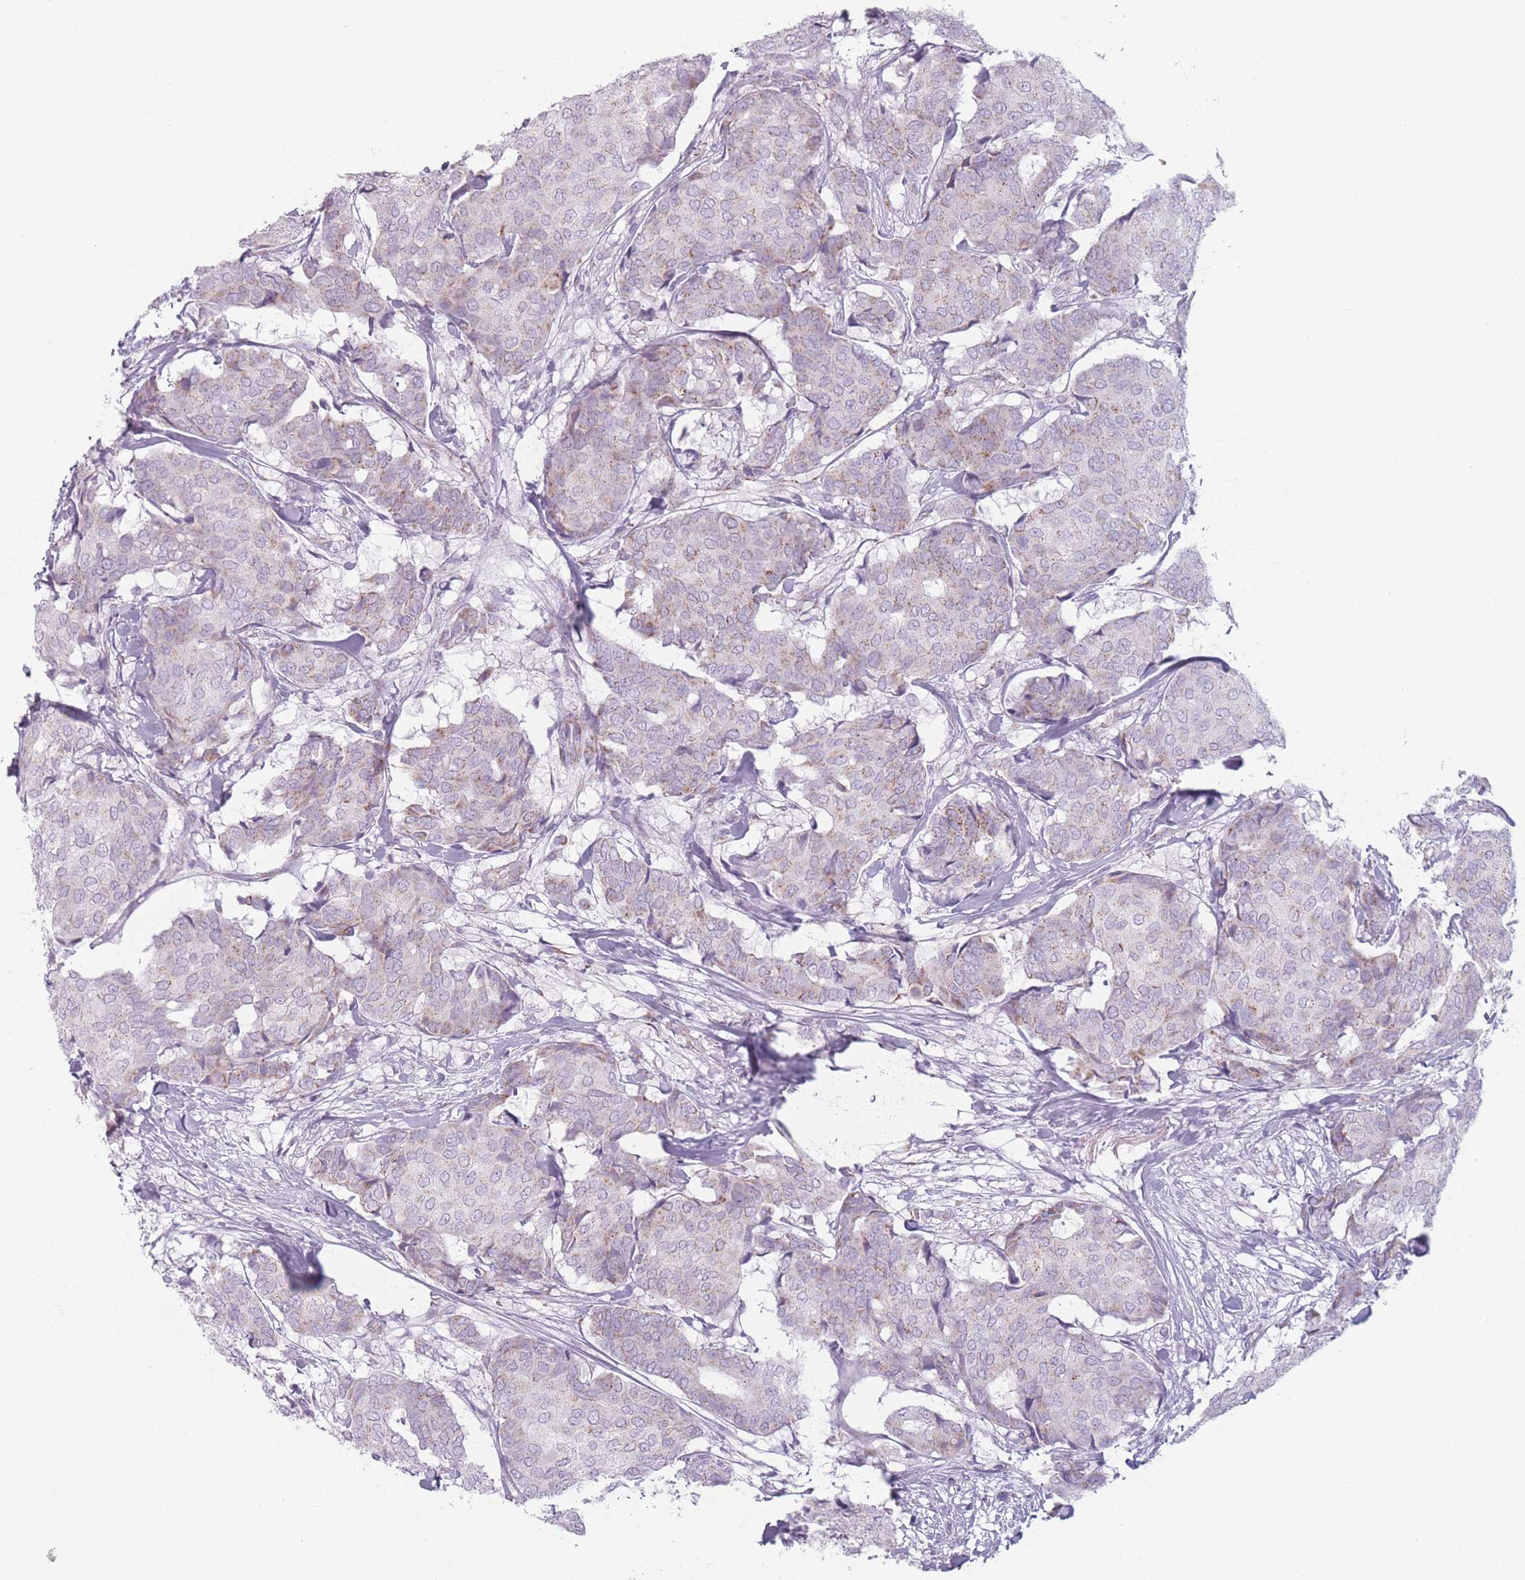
{"staining": {"intensity": "negative", "quantity": "none", "location": "none"}, "tissue": "breast cancer", "cell_type": "Tumor cells", "image_type": "cancer", "snomed": [{"axis": "morphology", "description": "Duct carcinoma"}, {"axis": "topography", "description": "Breast"}], "caption": "Breast cancer (infiltrating ductal carcinoma) stained for a protein using immunohistochemistry (IHC) reveals no staining tumor cells.", "gene": "DCHS1", "patient": {"sex": "female", "age": 75}}